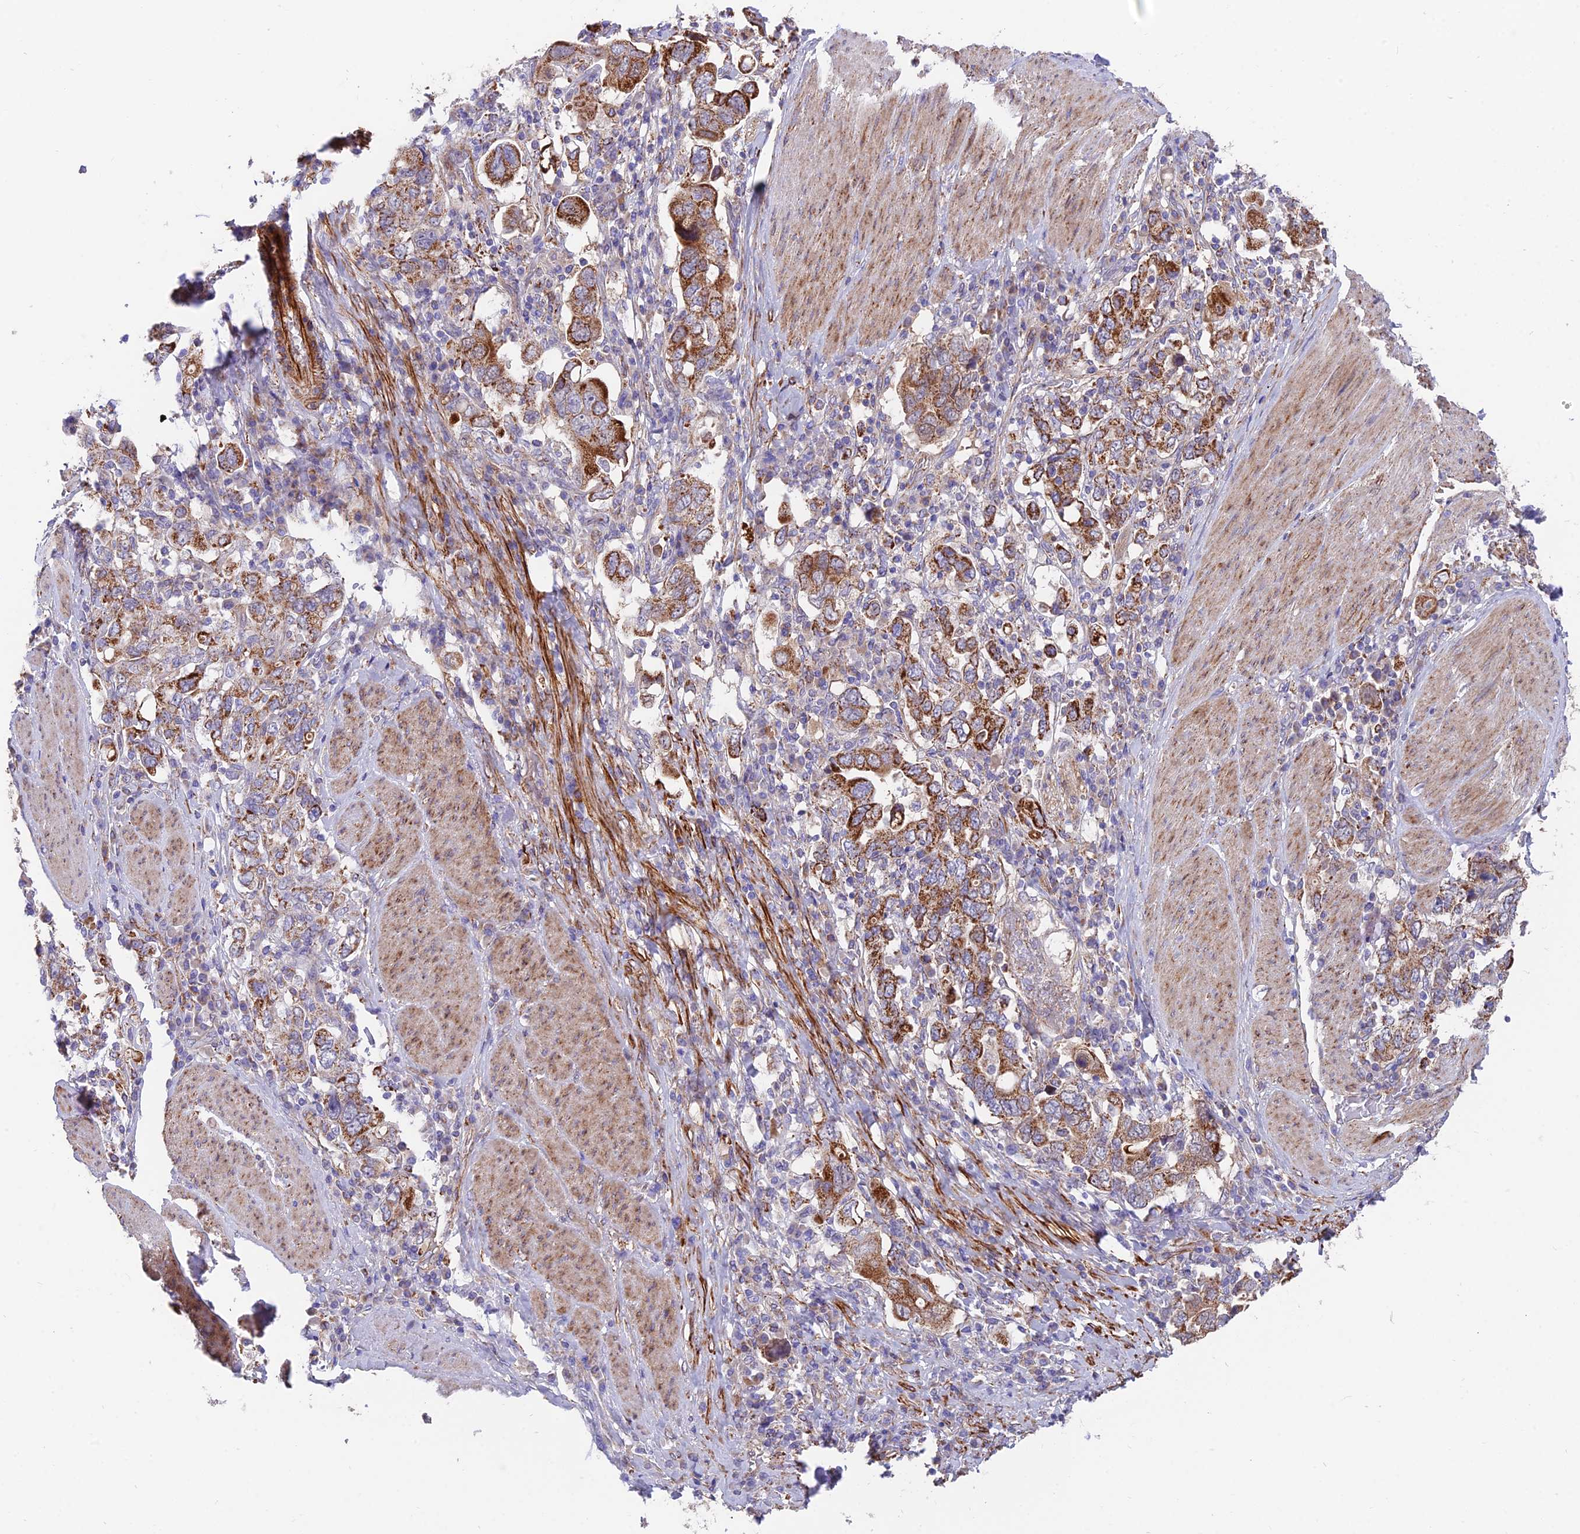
{"staining": {"intensity": "moderate", "quantity": ">75%", "location": "cytoplasmic/membranous"}, "tissue": "stomach cancer", "cell_type": "Tumor cells", "image_type": "cancer", "snomed": [{"axis": "morphology", "description": "Adenocarcinoma, NOS"}, {"axis": "topography", "description": "Stomach, upper"}], "caption": "Tumor cells exhibit moderate cytoplasmic/membranous positivity in about >75% of cells in adenocarcinoma (stomach).", "gene": "TIGD6", "patient": {"sex": "male", "age": 62}}